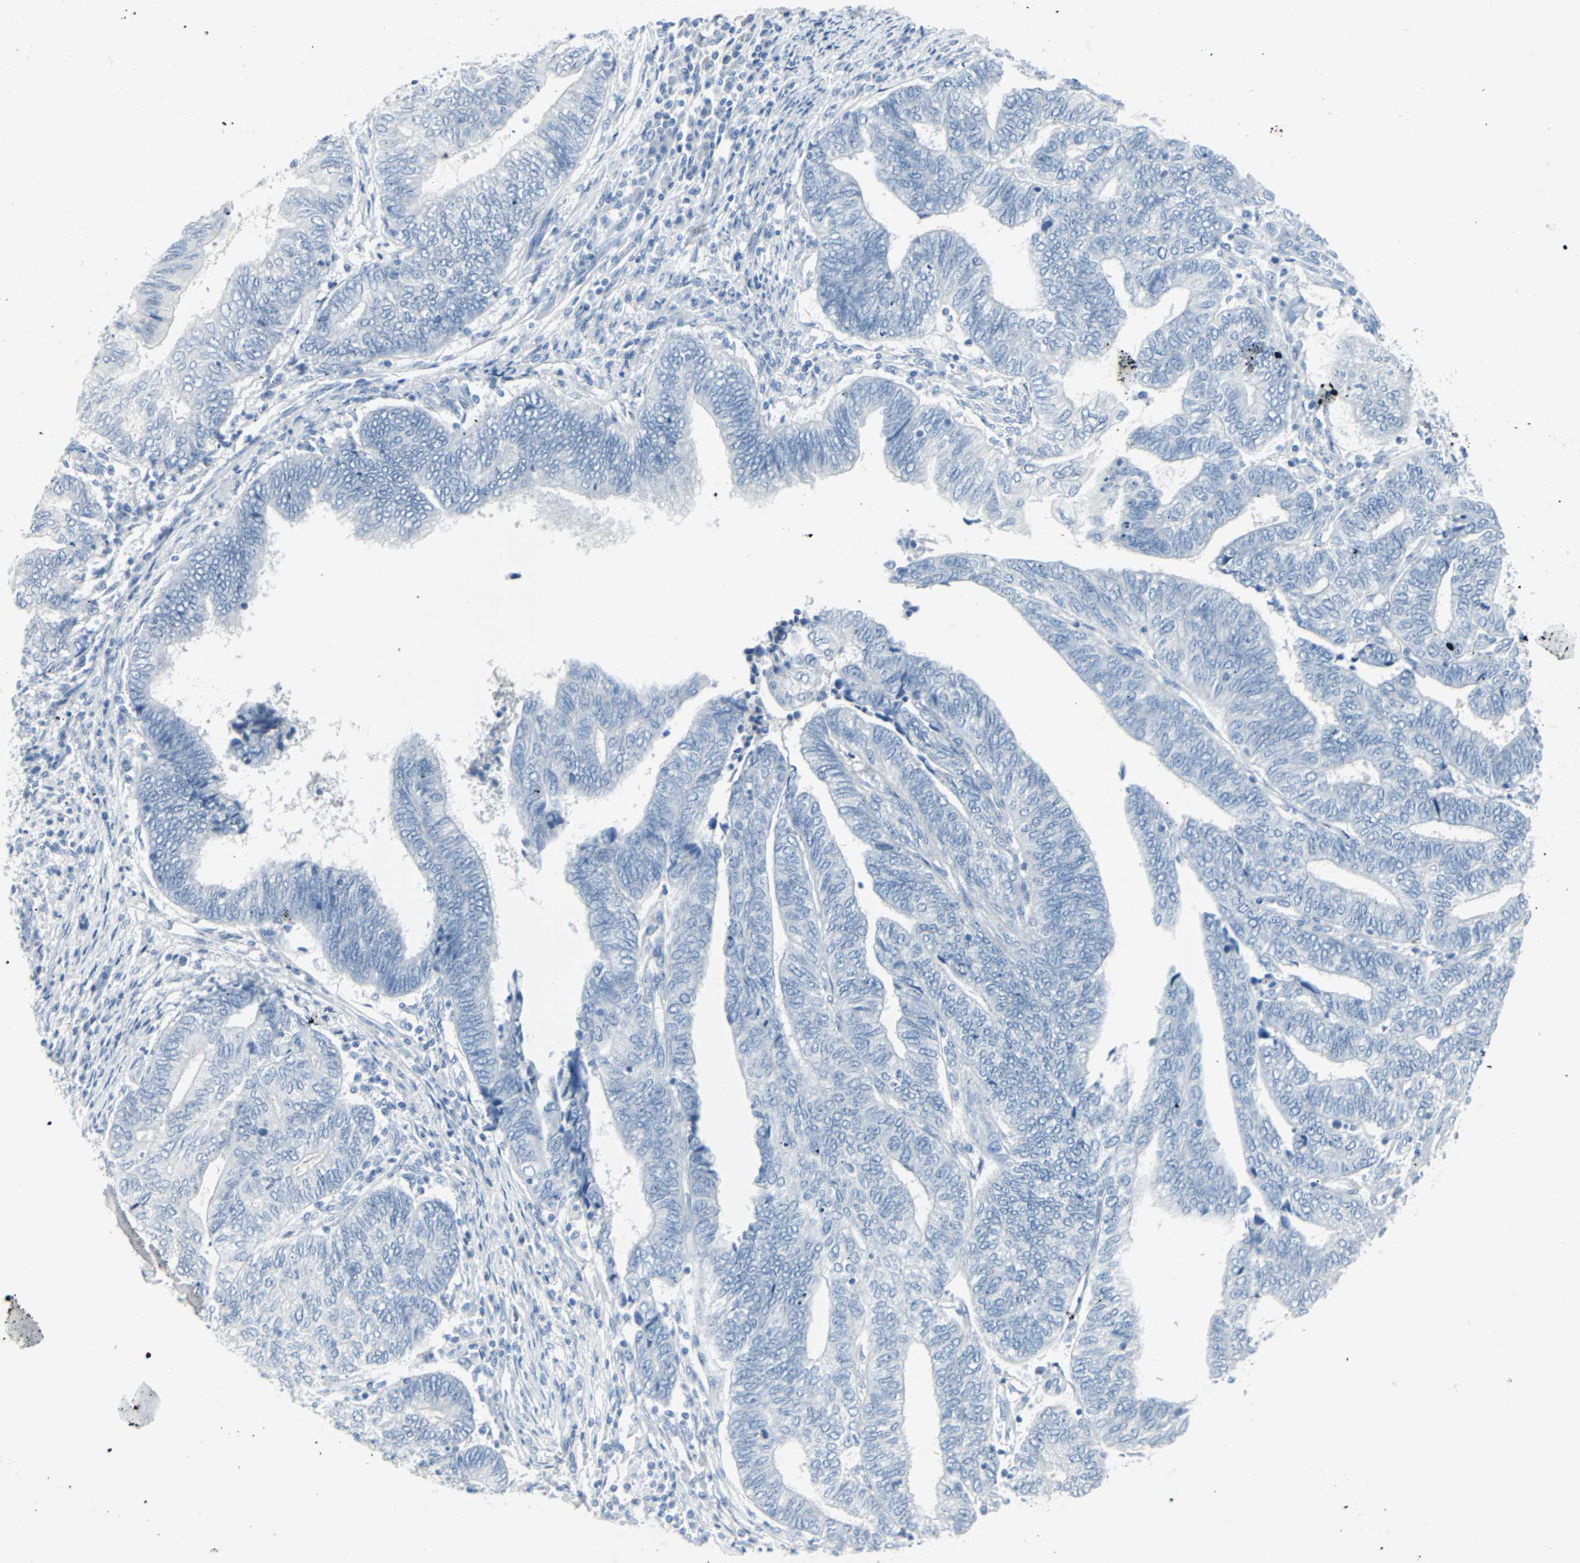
{"staining": {"intensity": "negative", "quantity": "none", "location": "none"}, "tissue": "endometrial cancer", "cell_type": "Tumor cells", "image_type": "cancer", "snomed": [{"axis": "morphology", "description": "Adenocarcinoma, NOS"}, {"axis": "topography", "description": "Uterus"}, {"axis": "topography", "description": "Endometrium"}], "caption": "Tumor cells are negative for brown protein staining in adenocarcinoma (endometrial). The staining is performed using DAB (3,3'-diaminobenzidine) brown chromogen with nuclei counter-stained in using hematoxylin.", "gene": "STX1A", "patient": {"sex": "female", "age": 70}}